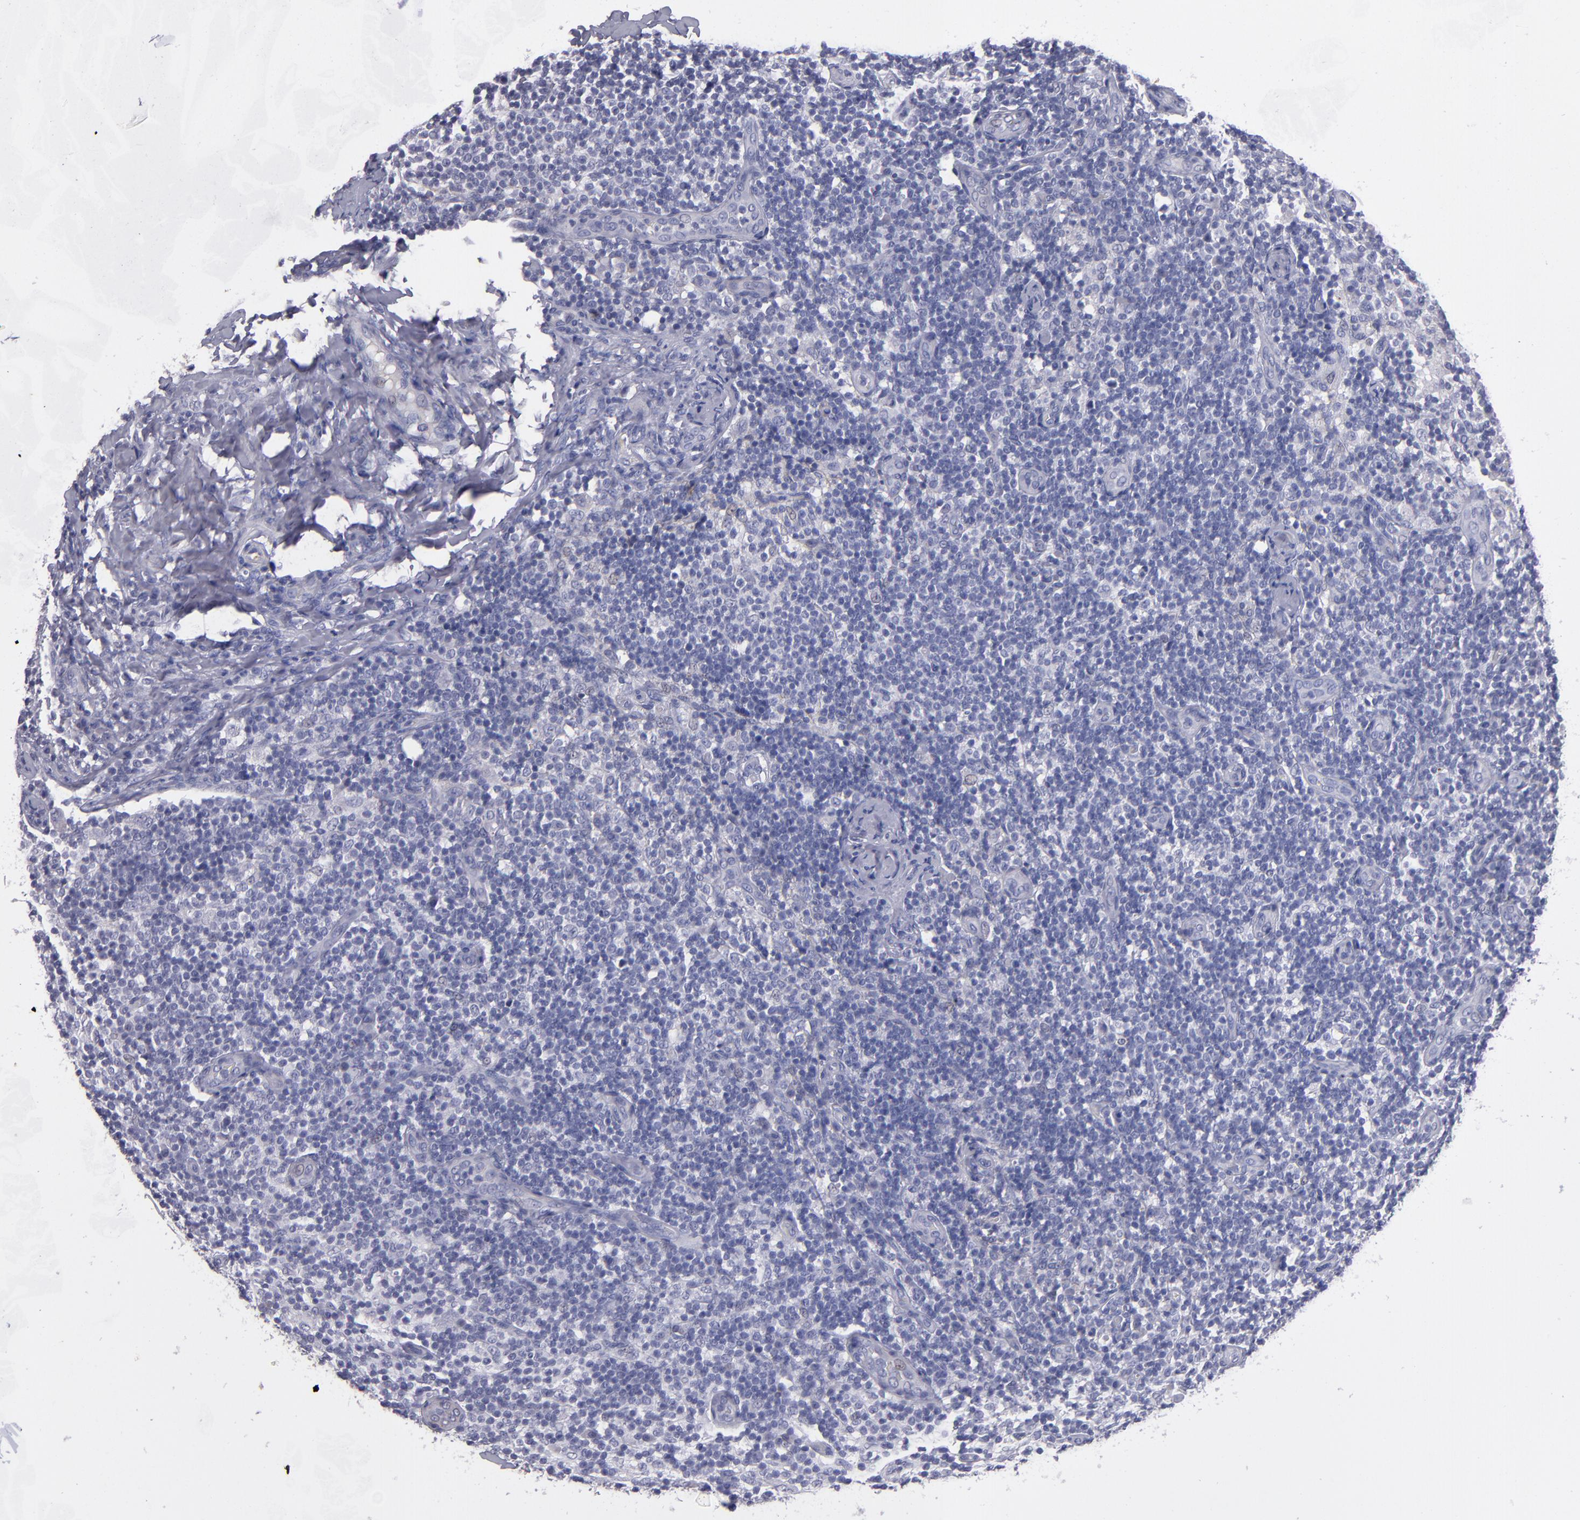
{"staining": {"intensity": "negative", "quantity": "none", "location": "none"}, "tissue": "lymph node", "cell_type": "Germinal center cells", "image_type": "normal", "snomed": [{"axis": "morphology", "description": "Normal tissue, NOS"}, {"axis": "morphology", "description": "Inflammation, NOS"}, {"axis": "topography", "description": "Lymph node"}], "caption": "A high-resolution histopathology image shows IHC staining of unremarkable lymph node, which exhibits no significant staining in germinal center cells.", "gene": "CDH3", "patient": {"sex": "male", "age": 46}}